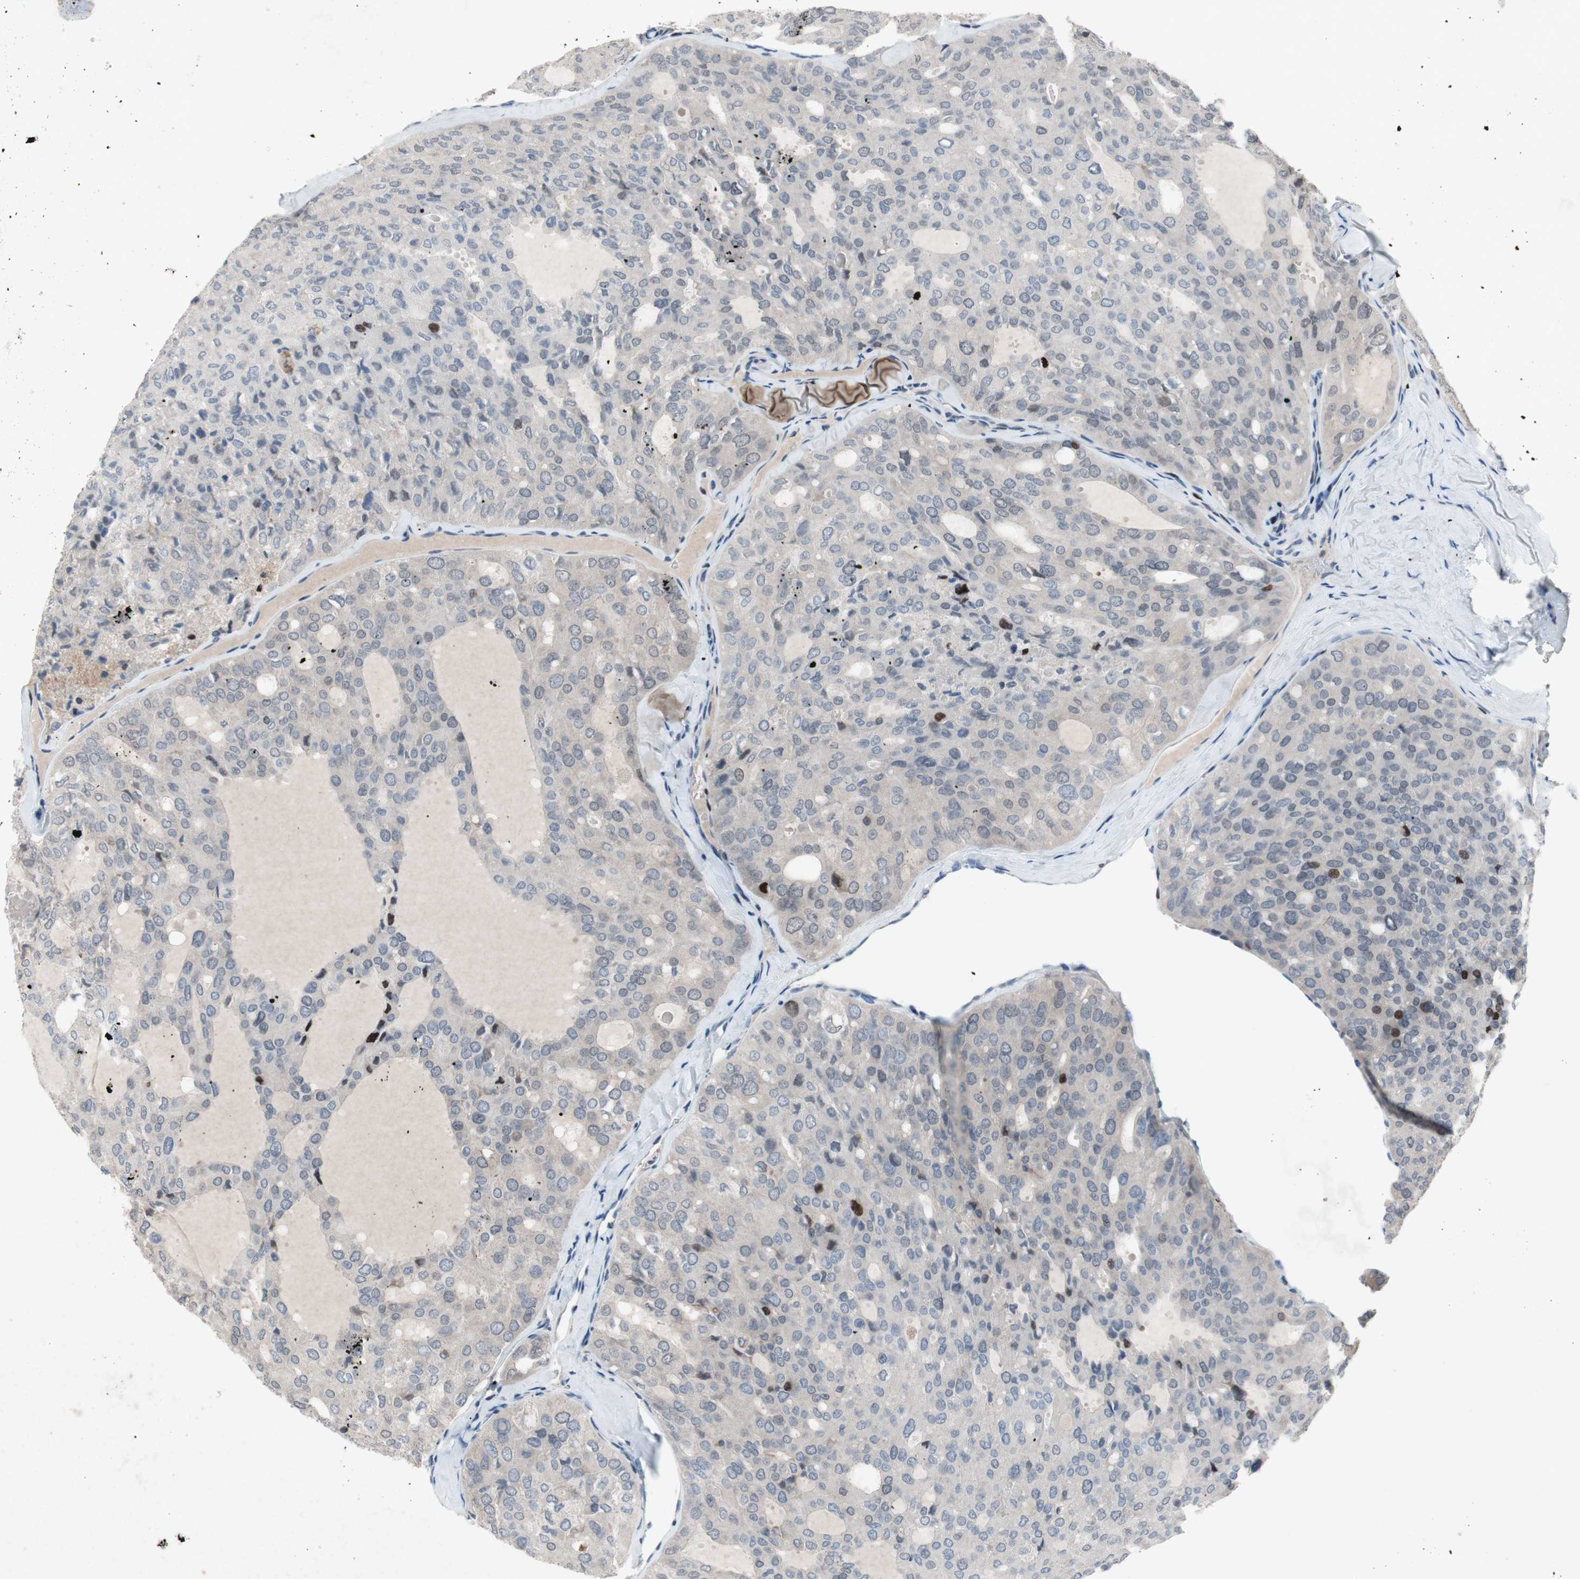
{"staining": {"intensity": "negative", "quantity": "none", "location": "none"}, "tissue": "thyroid cancer", "cell_type": "Tumor cells", "image_type": "cancer", "snomed": [{"axis": "morphology", "description": "Follicular adenoma carcinoma, NOS"}, {"axis": "topography", "description": "Thyroid gland"}], "caption": "The image shows no staining of tumor cells in follicular adenoma carcinoma (thyroid). (Brightfield microscopy of DAB (3,3'-diaminobenzidine) immunohistochemistry (IHC) at high magnification).", "gene": "MUTYH", "patient": {"sex": "male", "age": 75}}